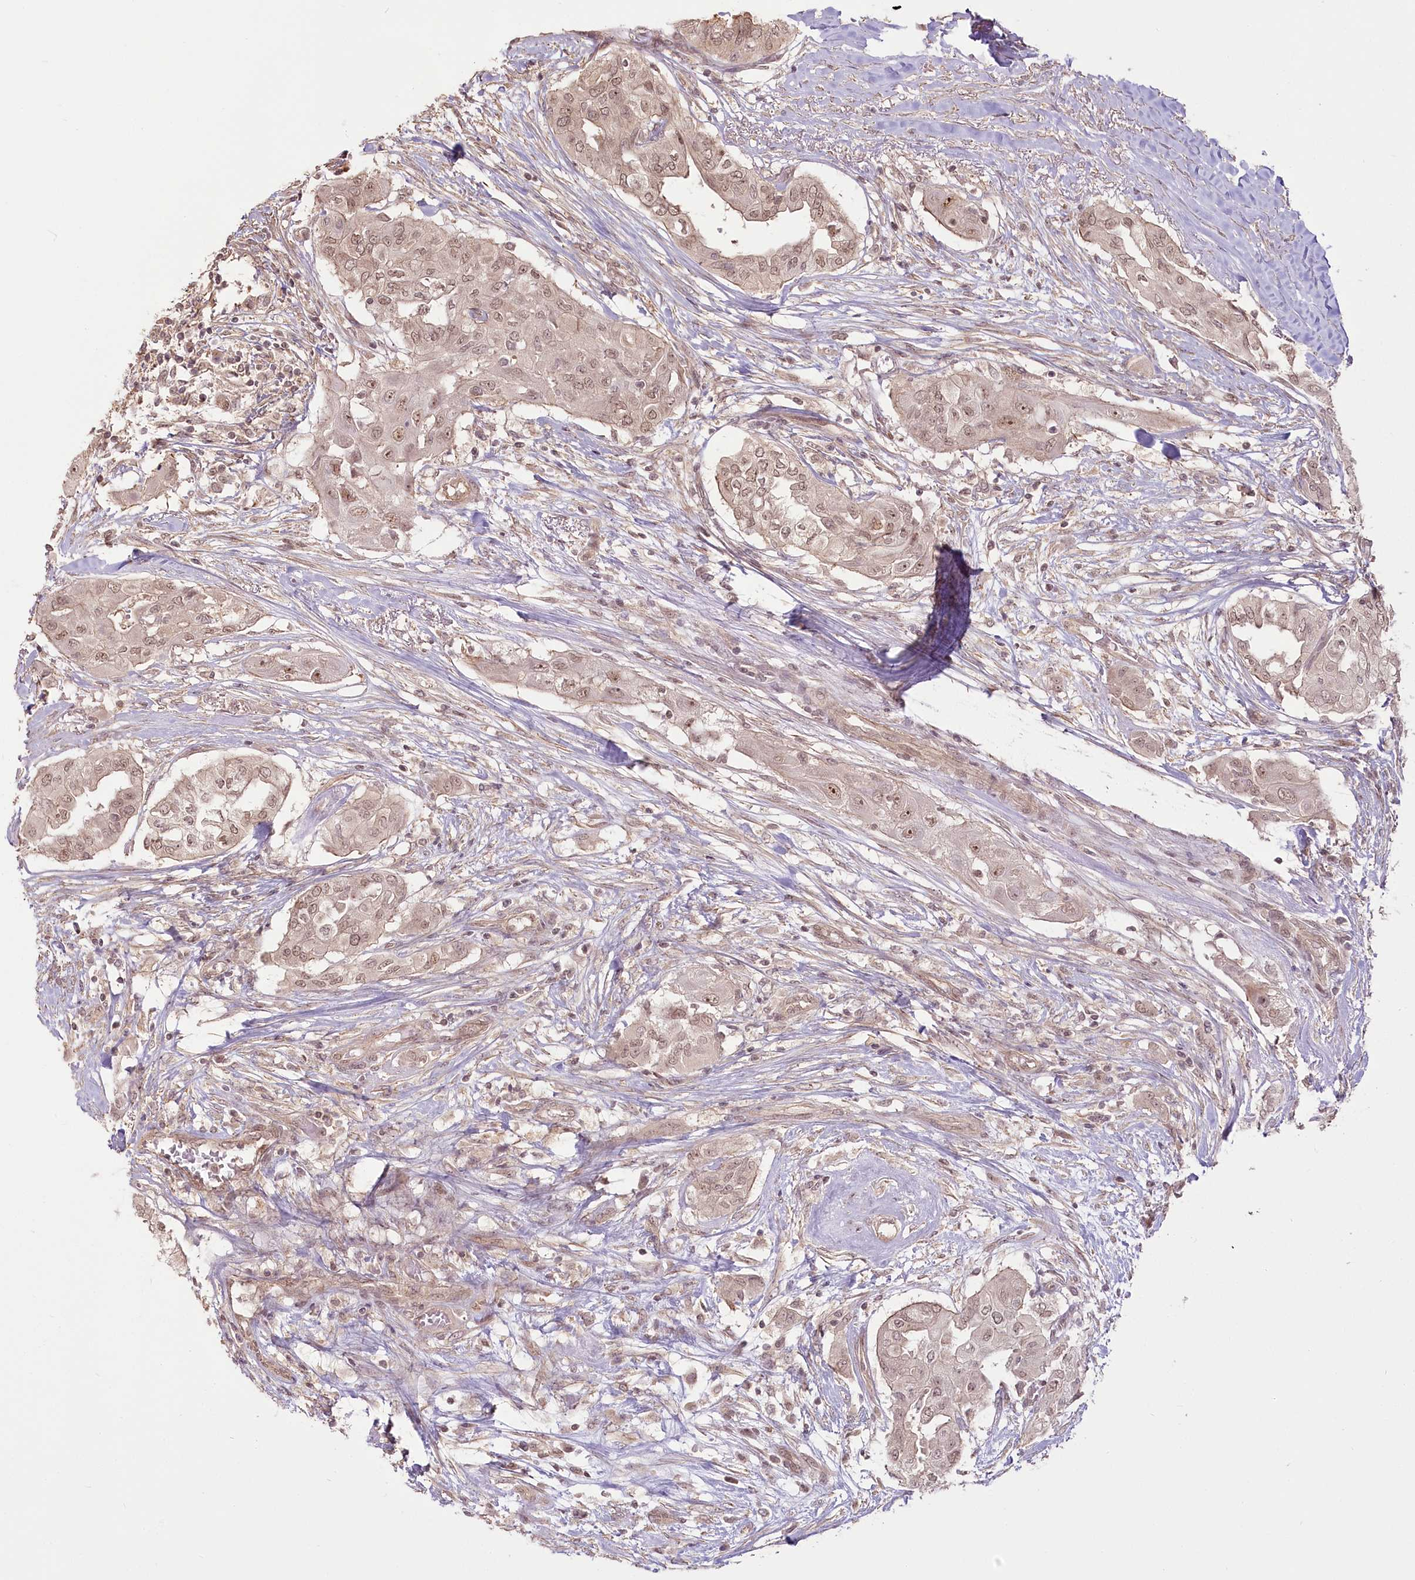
{"staining": {"intensity": "moderate", "quantity": ">75%", "location": "cytoplasmic/membranous,nuclear"}, "tissue": "thyroid cancer", "cell_type": "Tumor cells", "image_type": "cancer", "snomed": [{"axis": "morphology", "description": "Papillary adenocarcinoma, NOS"}, {"axis": "topography", "description": "Thyroid gland"}], "caption": "Thyroid cancer was stained to show a protein in brown. There is medium levels of moderate cytoplasmic/membranous and nuclear staining in about >75% of tumor cells.", "gene": "R3HDM2", "patient": {"sex": "female", "age": 59}}